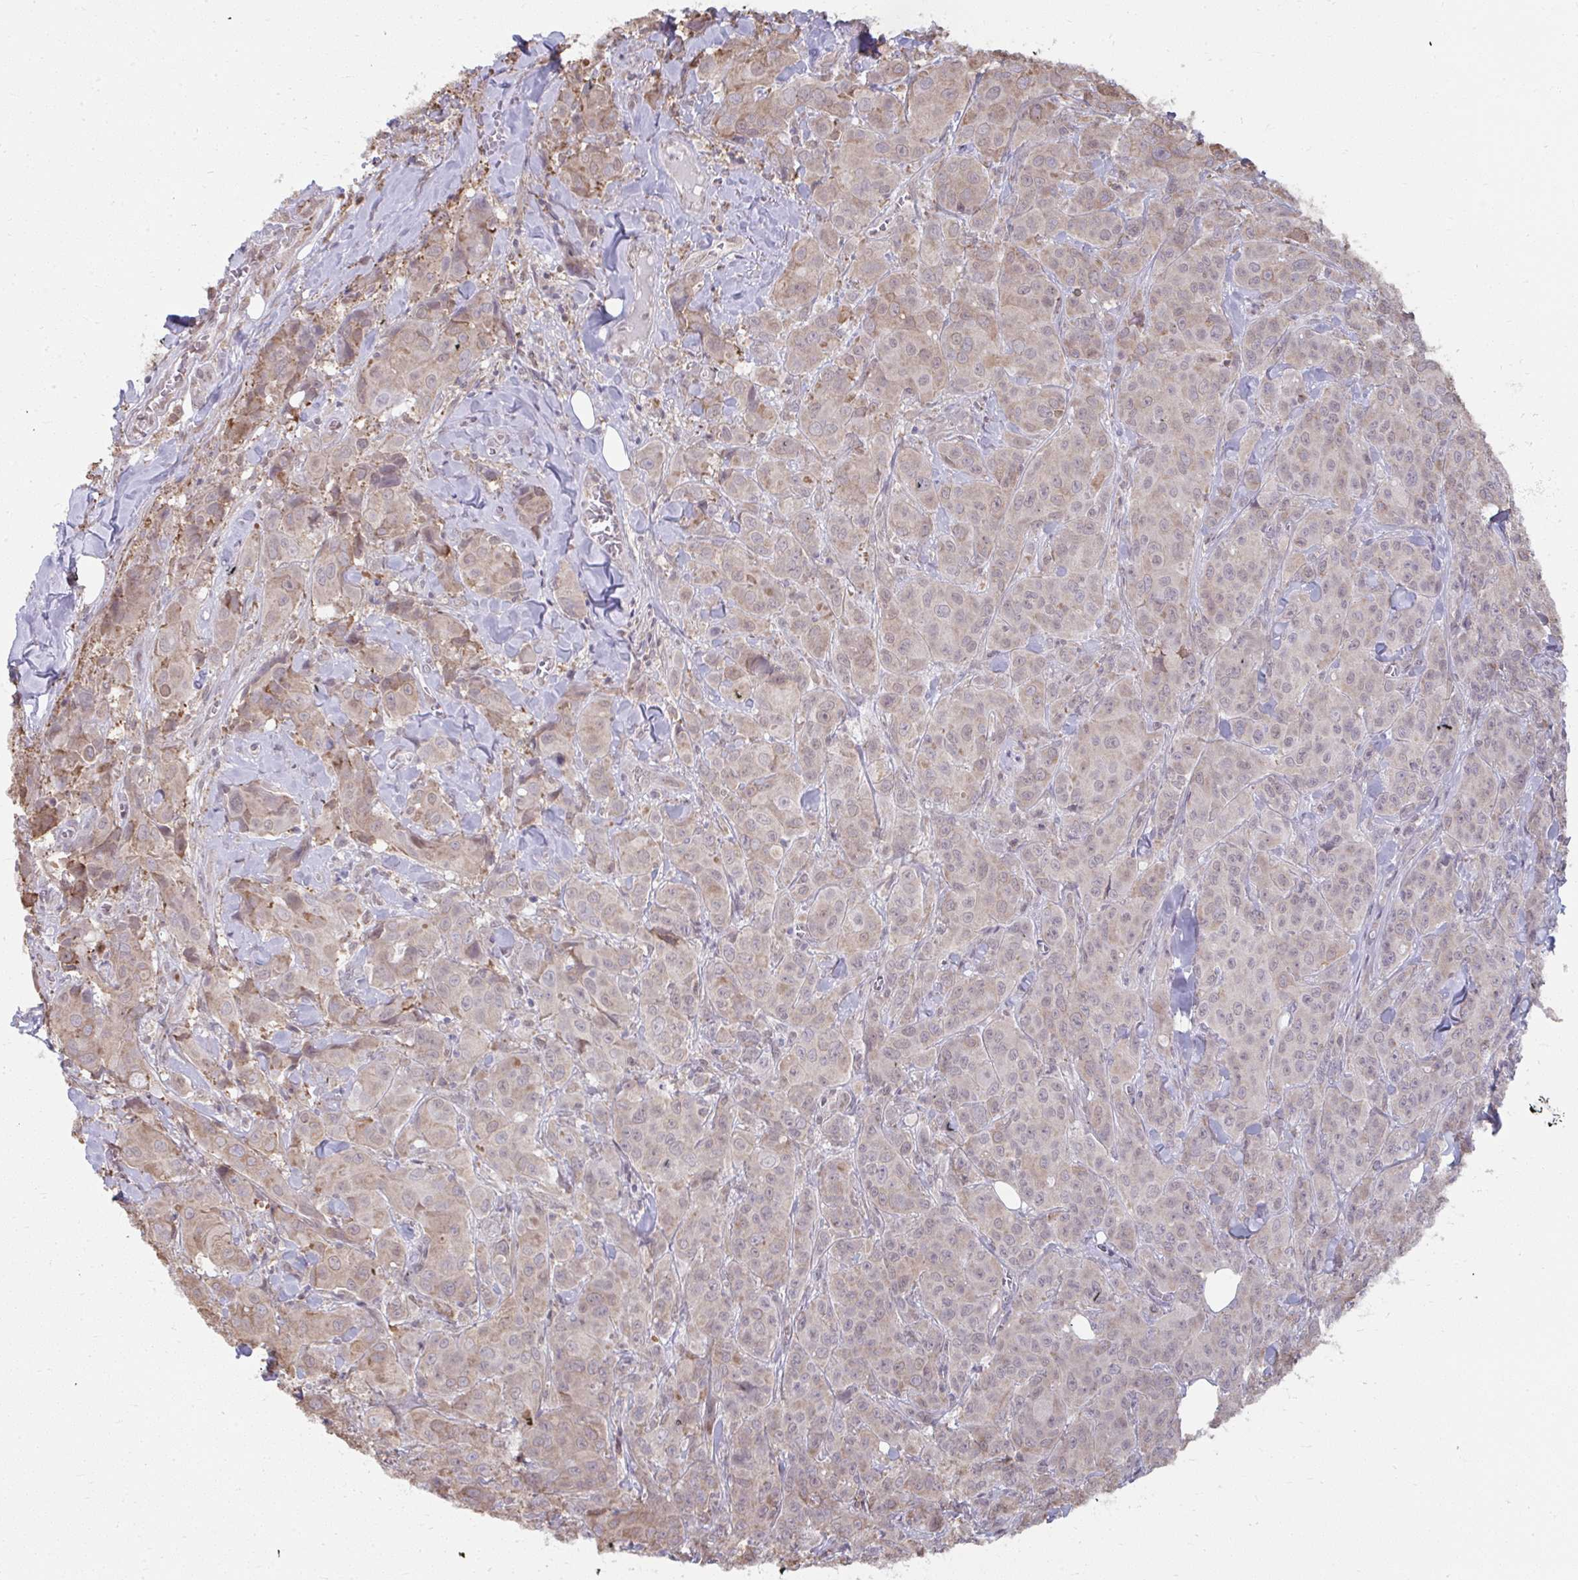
{"staining": {"intensity": "weak", "quantity": ">75%", "location": "cytoplasmic/membranous"}, "tissue": "breast cancer", "cell_type": "Tumor cells", "image_type": "cancer", "snomed": [{"axis": "morphology", "description": "Normal tissue, NOS"}, {"axis": "morphology", "description": "Duct carcinoma"}, {"axis": "topography", "description": "Breast"}], "caption": "Human intraductal carcinoma (breast) stained with a brown dye exhibits weak cytoplasmic/membranous positive expression in approximately >75% of tumor cells.", "gene": "NMNAT1", "patient": {"sex": "female", "age": 43}}